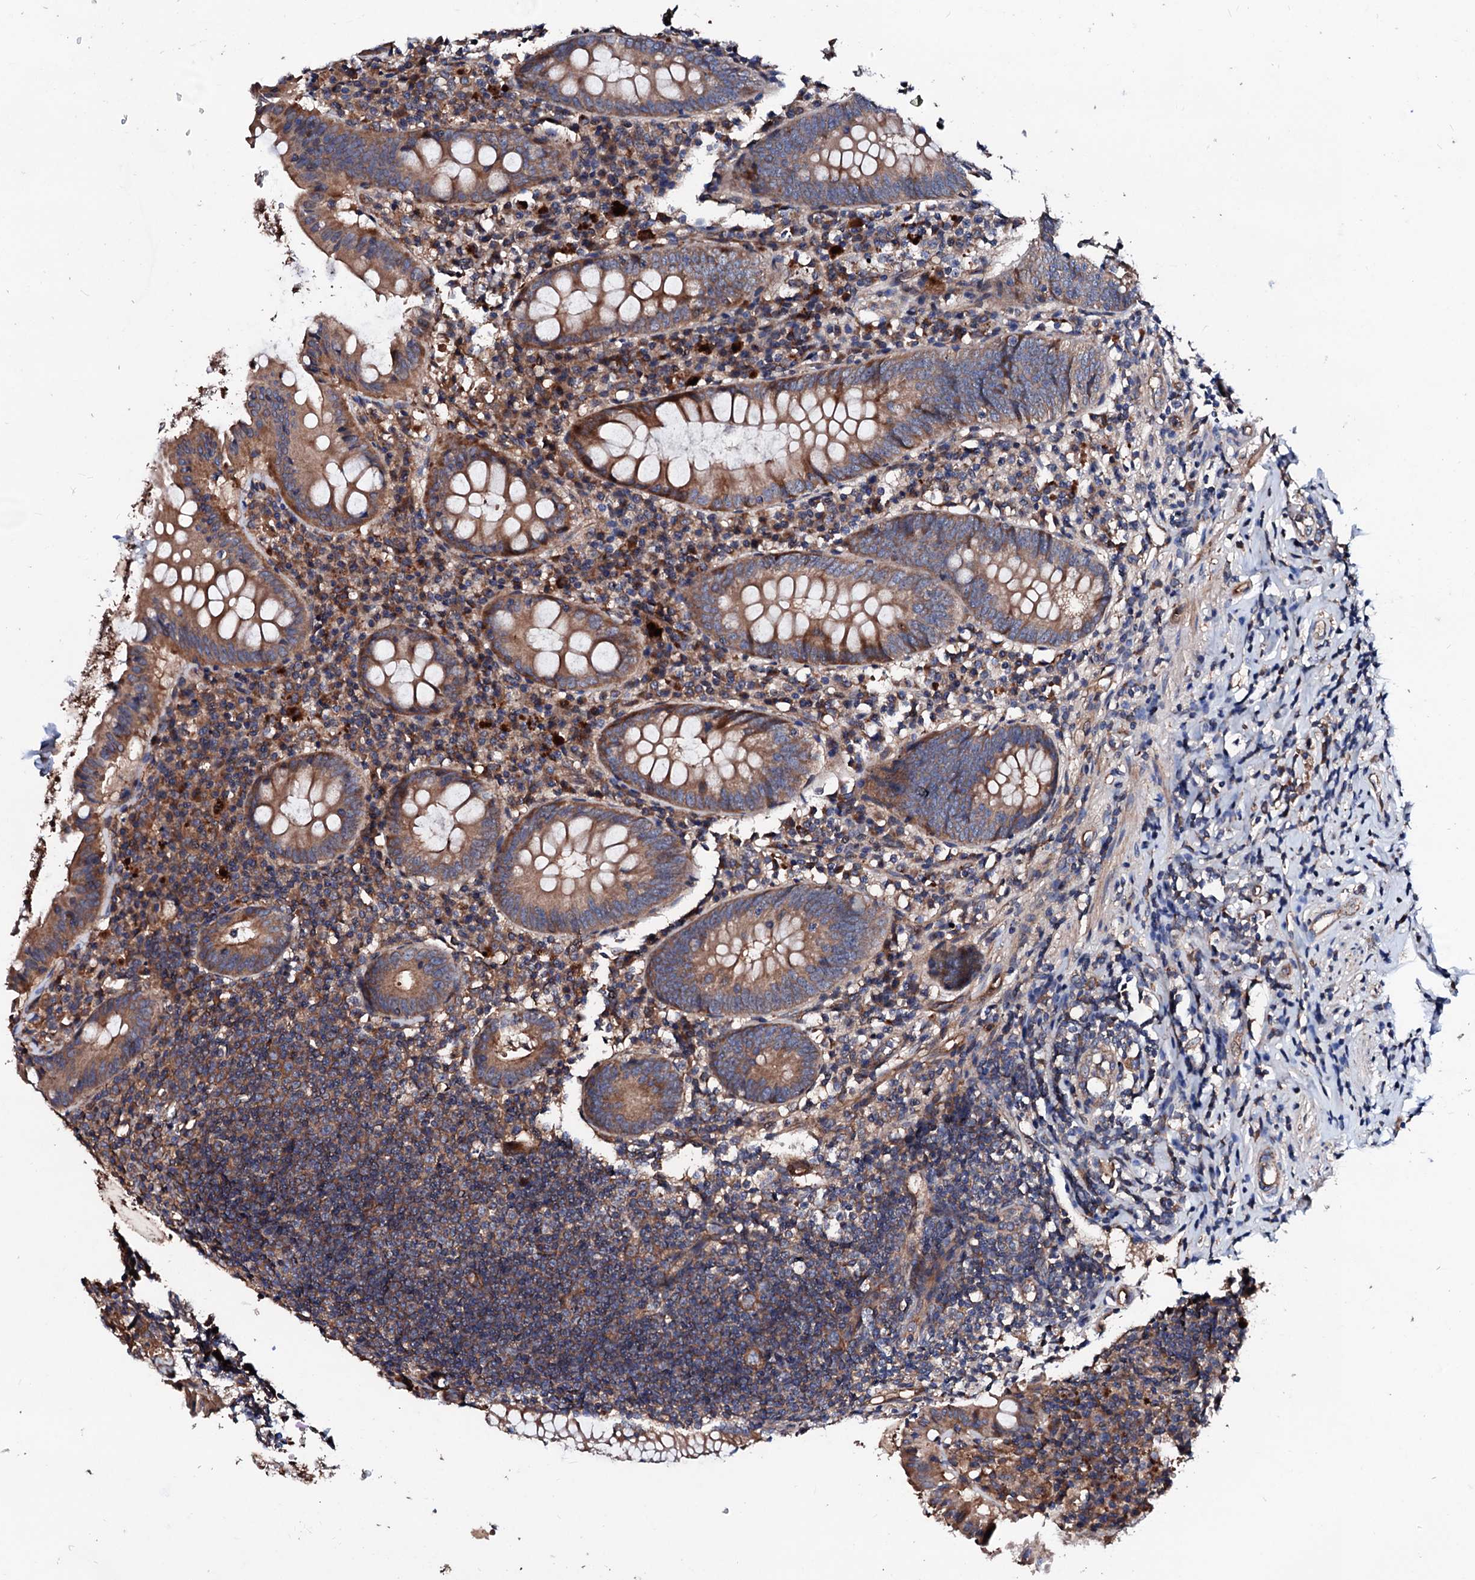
{"staining": {"intensity": "moderate", "quantity": ">75%", "location": "cytoplasmic/membranous"}, "tissue": "appendix", "cell_type": "Glandular cells", "image_type": "normal", "snomed": [{"axis": "morphology", "description": "Normal tissue, NOS"}, {"axis": "topography", "description": "Appendix"}], "caption": "A high-resolution micrograph shows immunohistochemistry (IHC) staining of benign appendix, which shows moderate cytoplasmic/membranous staining in approximately >75% of glandular cells.", "gene": "TBCEL", "patient": {"sex": "female", "age": 54}}